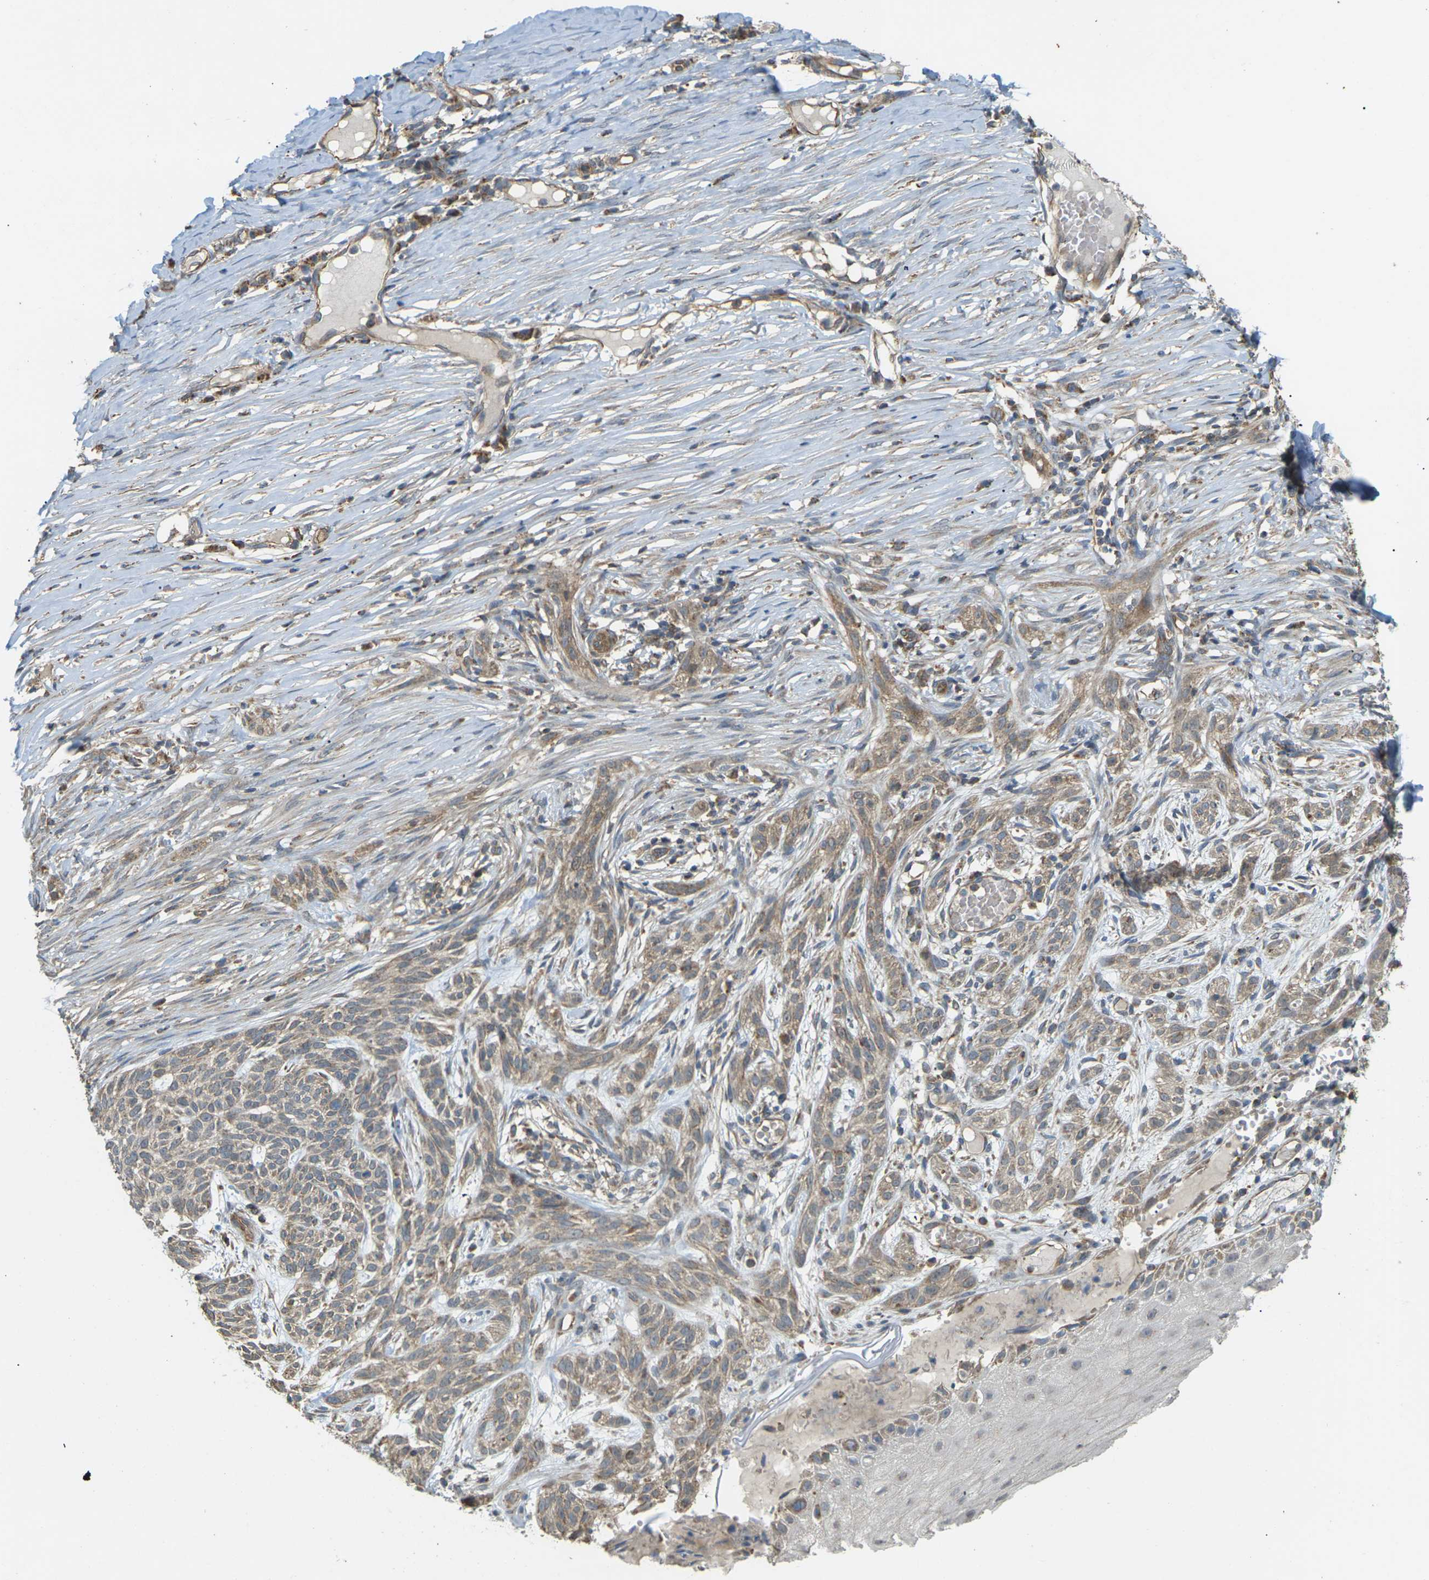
{"staining": {"intensity": "weak", "quantity": ">75%", "location": "cytoplasmic/membranous"}, "tissue": "skin cancer", "cell_type": "Tumor cells", "image_type": "cancer", "snomed": [{"axis": "morphology", "description": "Basal cell carcinoma"}, {"axis": "topography", "description": "Skin"}], "caption": "Protein analysis of skin cancer (basal cell carcinoma) tissue reveals weak cytoplasmic/membranous positivity in about >75% of tumor cells.", "gene": "KSR1", "patient": {"sex": "female", "age": 59}}